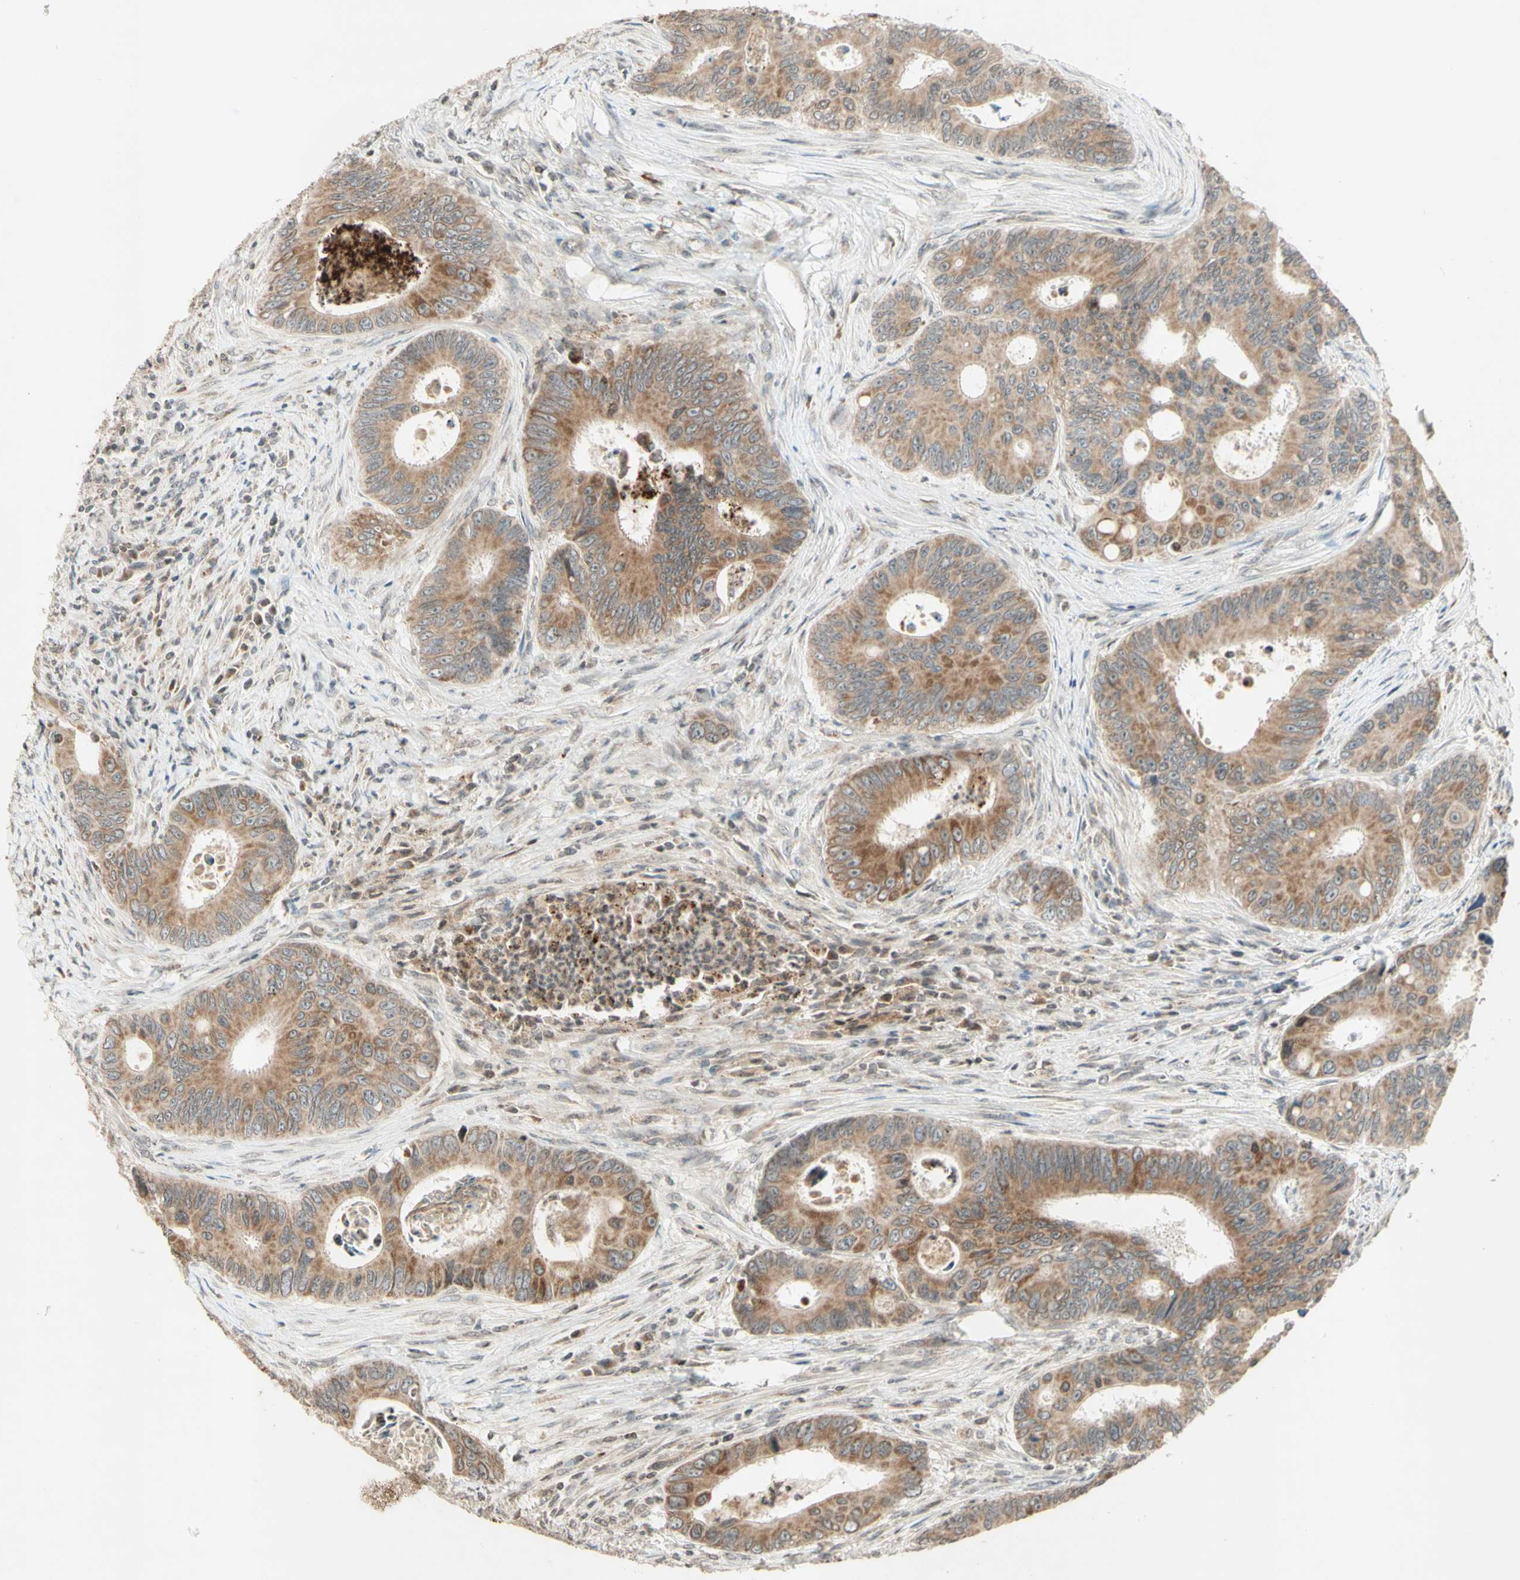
{"staining": {"intensity": "moderate", "quantity": ">75%", "location": "cytoplasmic/membranous"}, "tissue": "colorectal cancer", "cell_type": "Tumor cells", "image_type": "cancer", "snomed": [{"axis": "morphology", "description": "Inflammation, NOS"}, {"axis": "morphology", "description": "Adenocarcinoma, NOS"}, {"axis": "topography", "description": "Colon"}], "caption": "Human colorectal adenocarcinoma stained with a protein marker exhibits moderate staining in tumor cells.", "gene": "CCNI", "patient": {"sex": "male", "age": 72}}